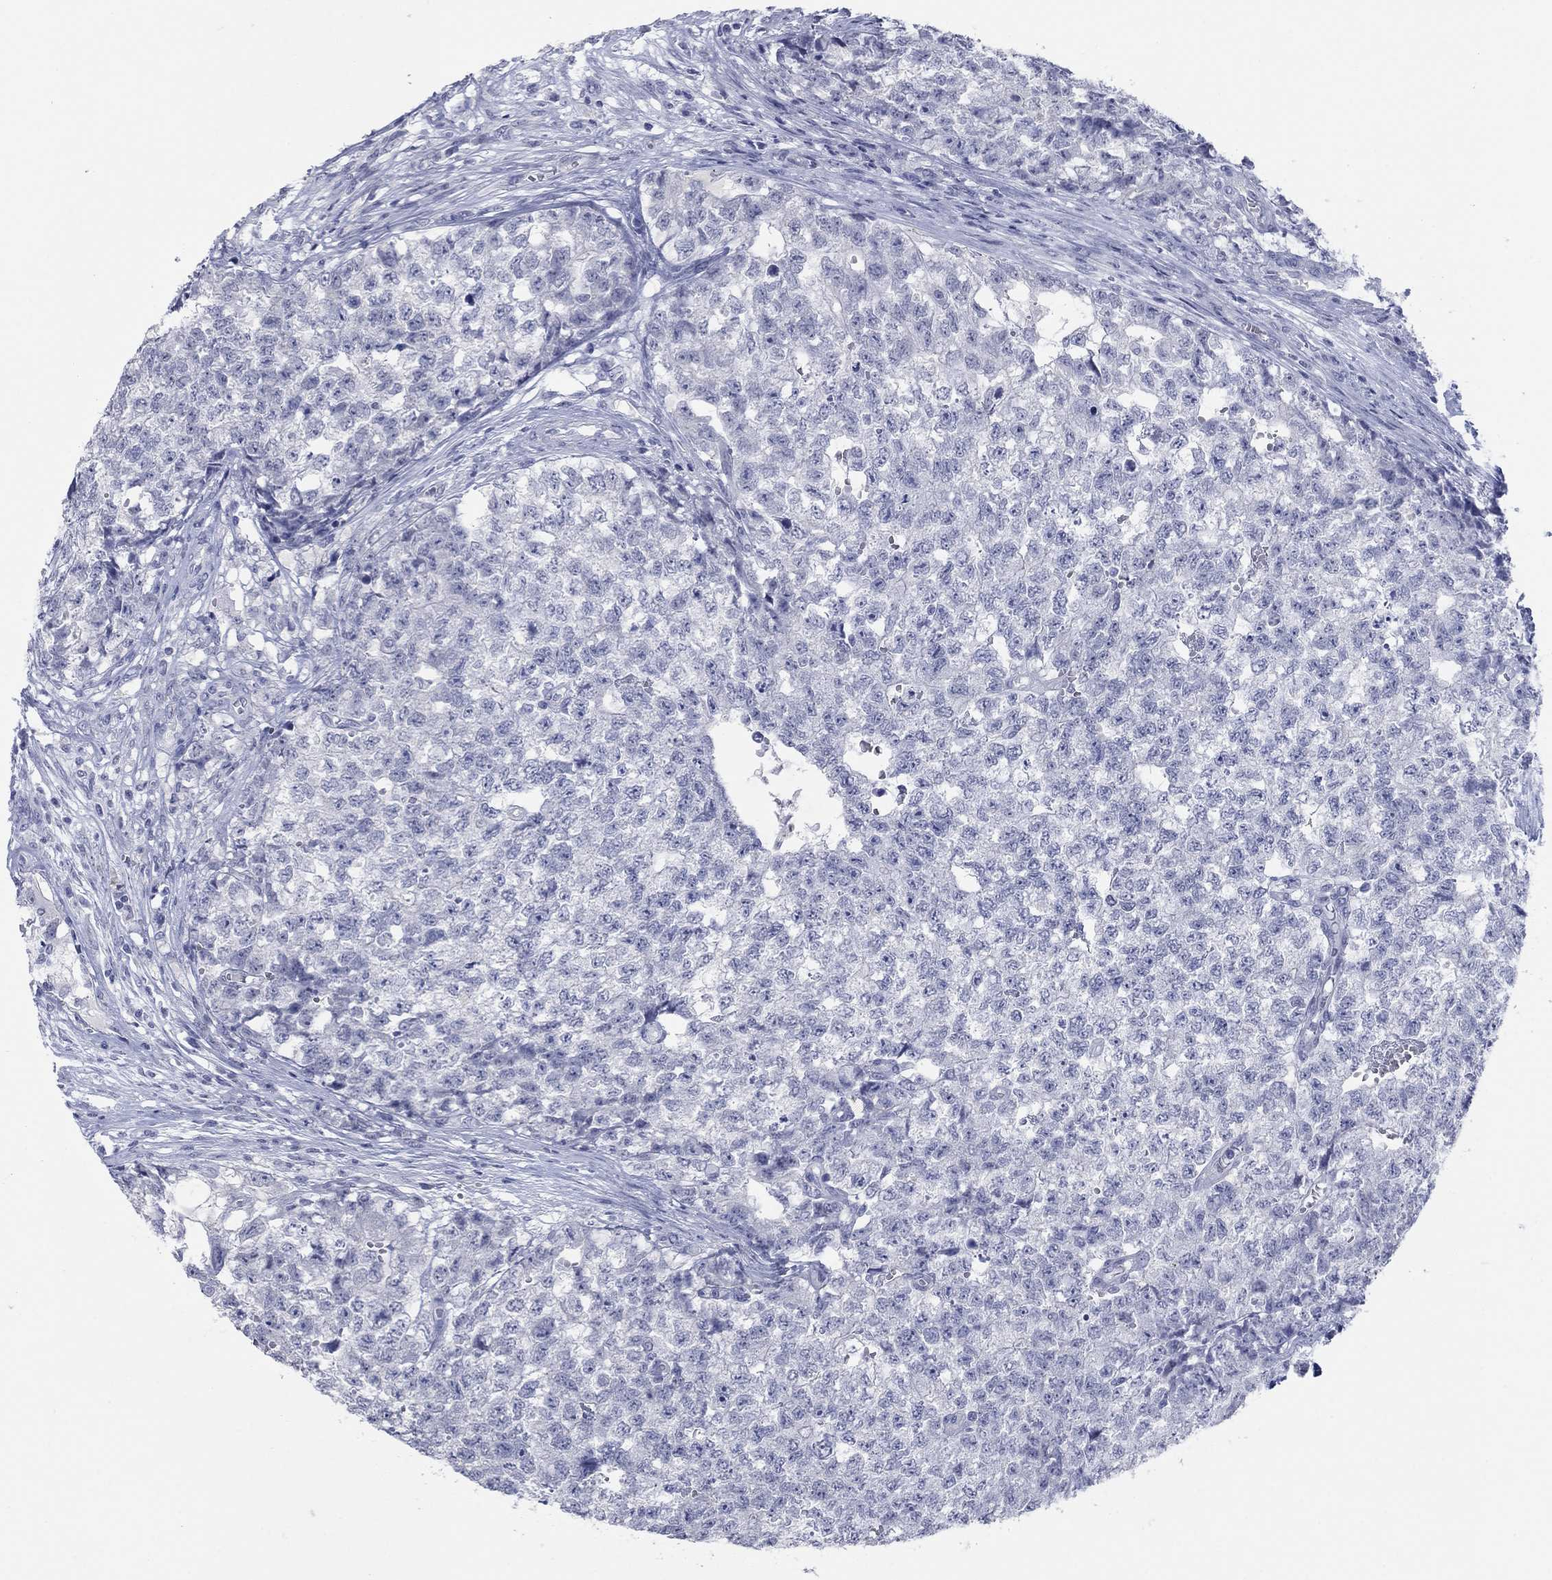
{"staining": {"intensity": "negative", "quantity": "none", "location": "none"}, "tissue": "testis cancer", "cell_type": "Tumor cells", "image_type": "cancer", "snomed": [{"axis": "morphology", "description": "Seminoma, NOS"}, {"axis": "morphology", "description": "Carcinoma, Embryonal, NOS"}, {"axis": "topography", "description": "Testis"}], "caption": "Tumor cells show no significant staining in testis cancer (seminoma).", "gene": "ATP6V1G2", "patient": {"sex": "male", "age": 22}}